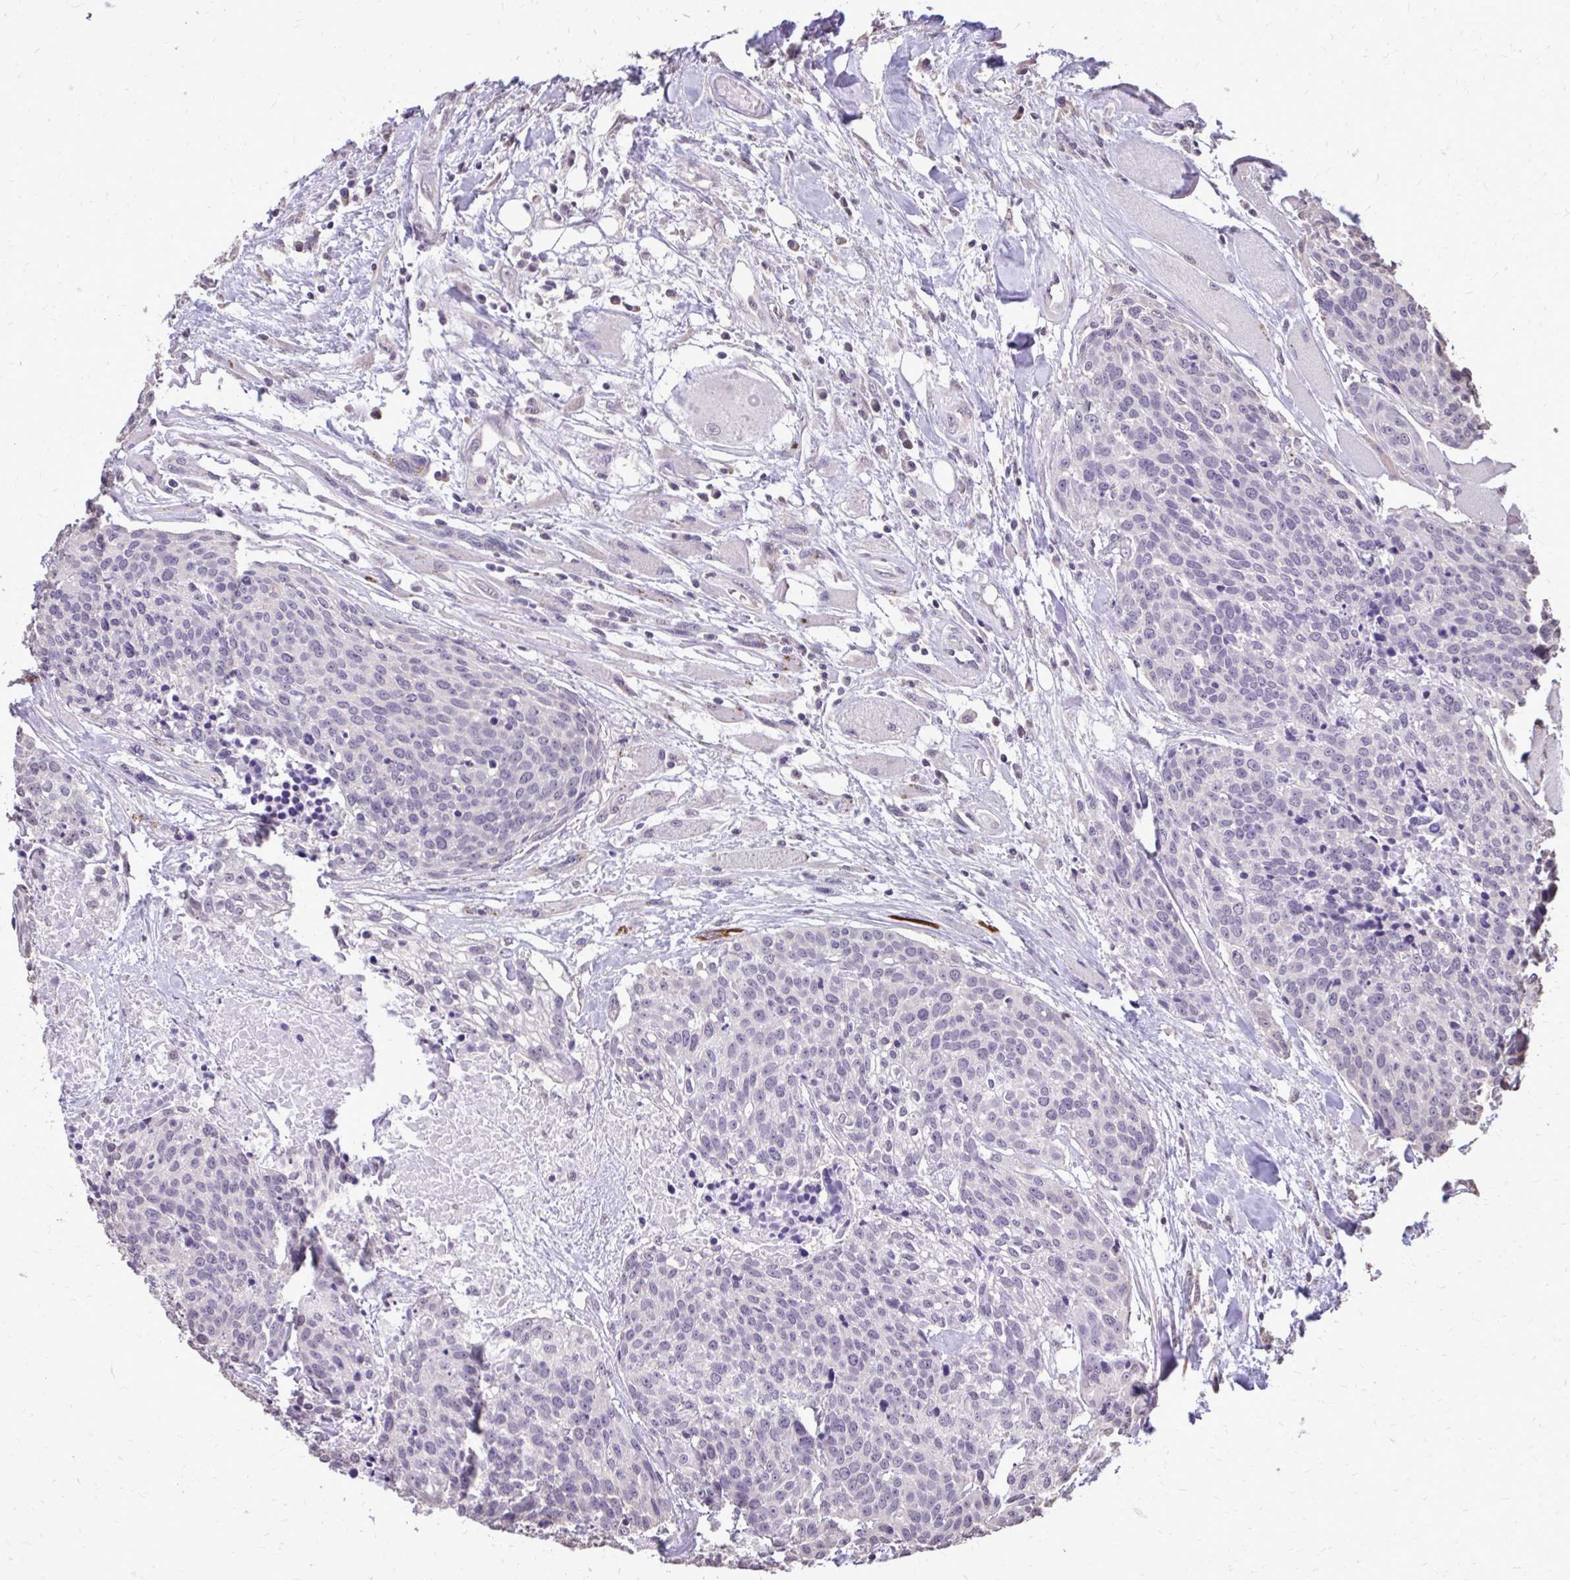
{"staining": {"intensity": "negative", "quantity": "none", "location": "none"}, "tissue": "head and neck cancer", "cell_type": "Tumor cells", "image_type": "cancer", "snomed": [{"axis": "morphology", "description": "Squamous cell carcinoma, NOS"}, {"axis": "topography", "description": "Oral tissue"}, {"axis": "topography", "description": "Head-Neck"}], "caption": "Tumor cells are negative for brown protein staining in head and neck cancer.", "gene": "AKAP5", "patient": {"sex": "male", "age": 64}}